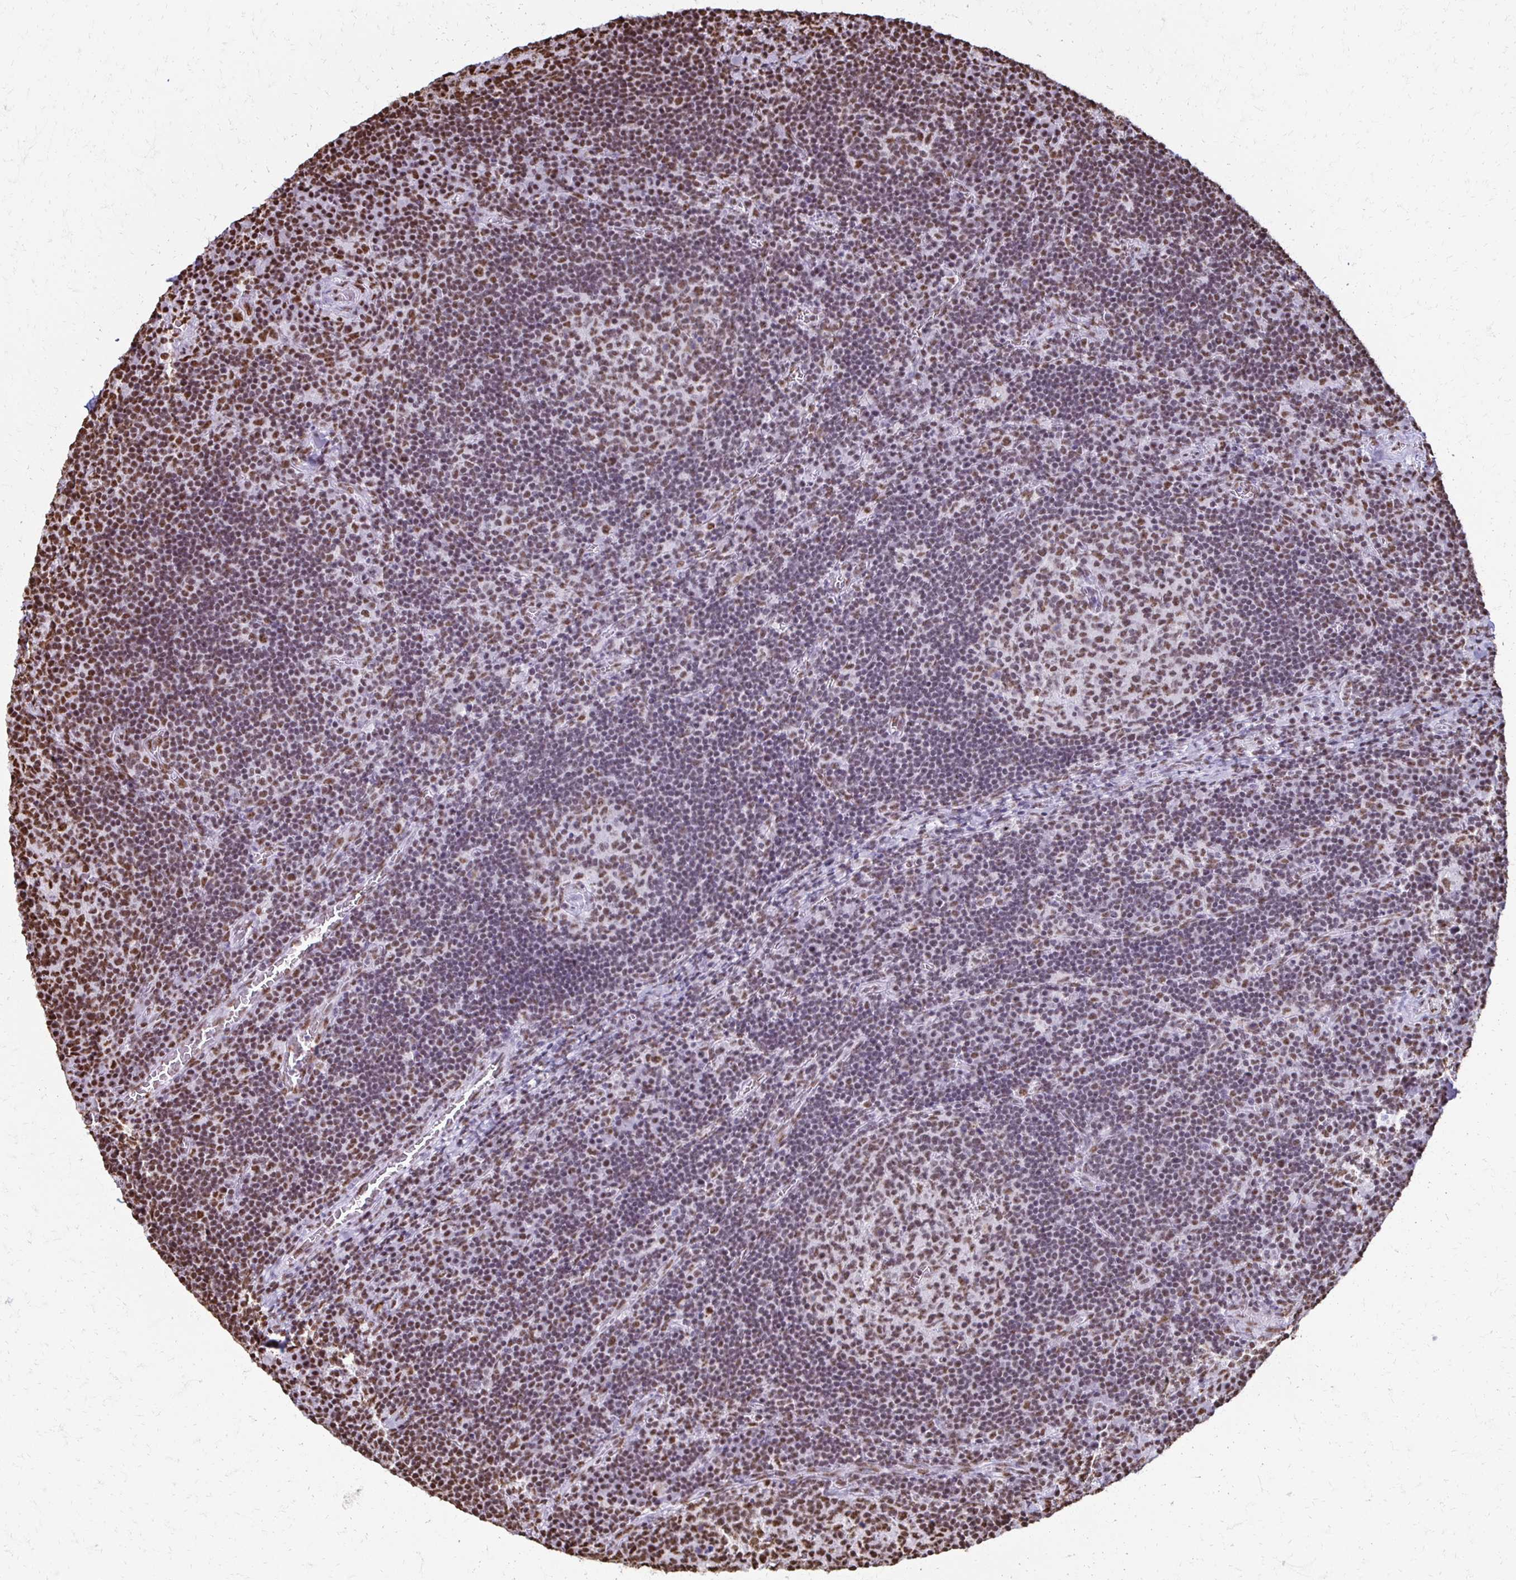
{"staining": {"intensity": "moderate", "quantity": ">75%", "location": "nuclear"}, "tissue": "lymph node", "cell_type": "Germinal center cells", "image_type": "normal", "snomed": [{"axis": "morphology", "description": "Normal tissue, NOS"}, {"axis": "topography", "description": "Lymph node"}], "caption": "A brown stain highlights moderate nuclear expression of a protein in germinal center cells of unremarkable lymph node. Nuclei are stained in blue.", "gene": "NONO", "patient": {"sex": "male", "age": 67}}